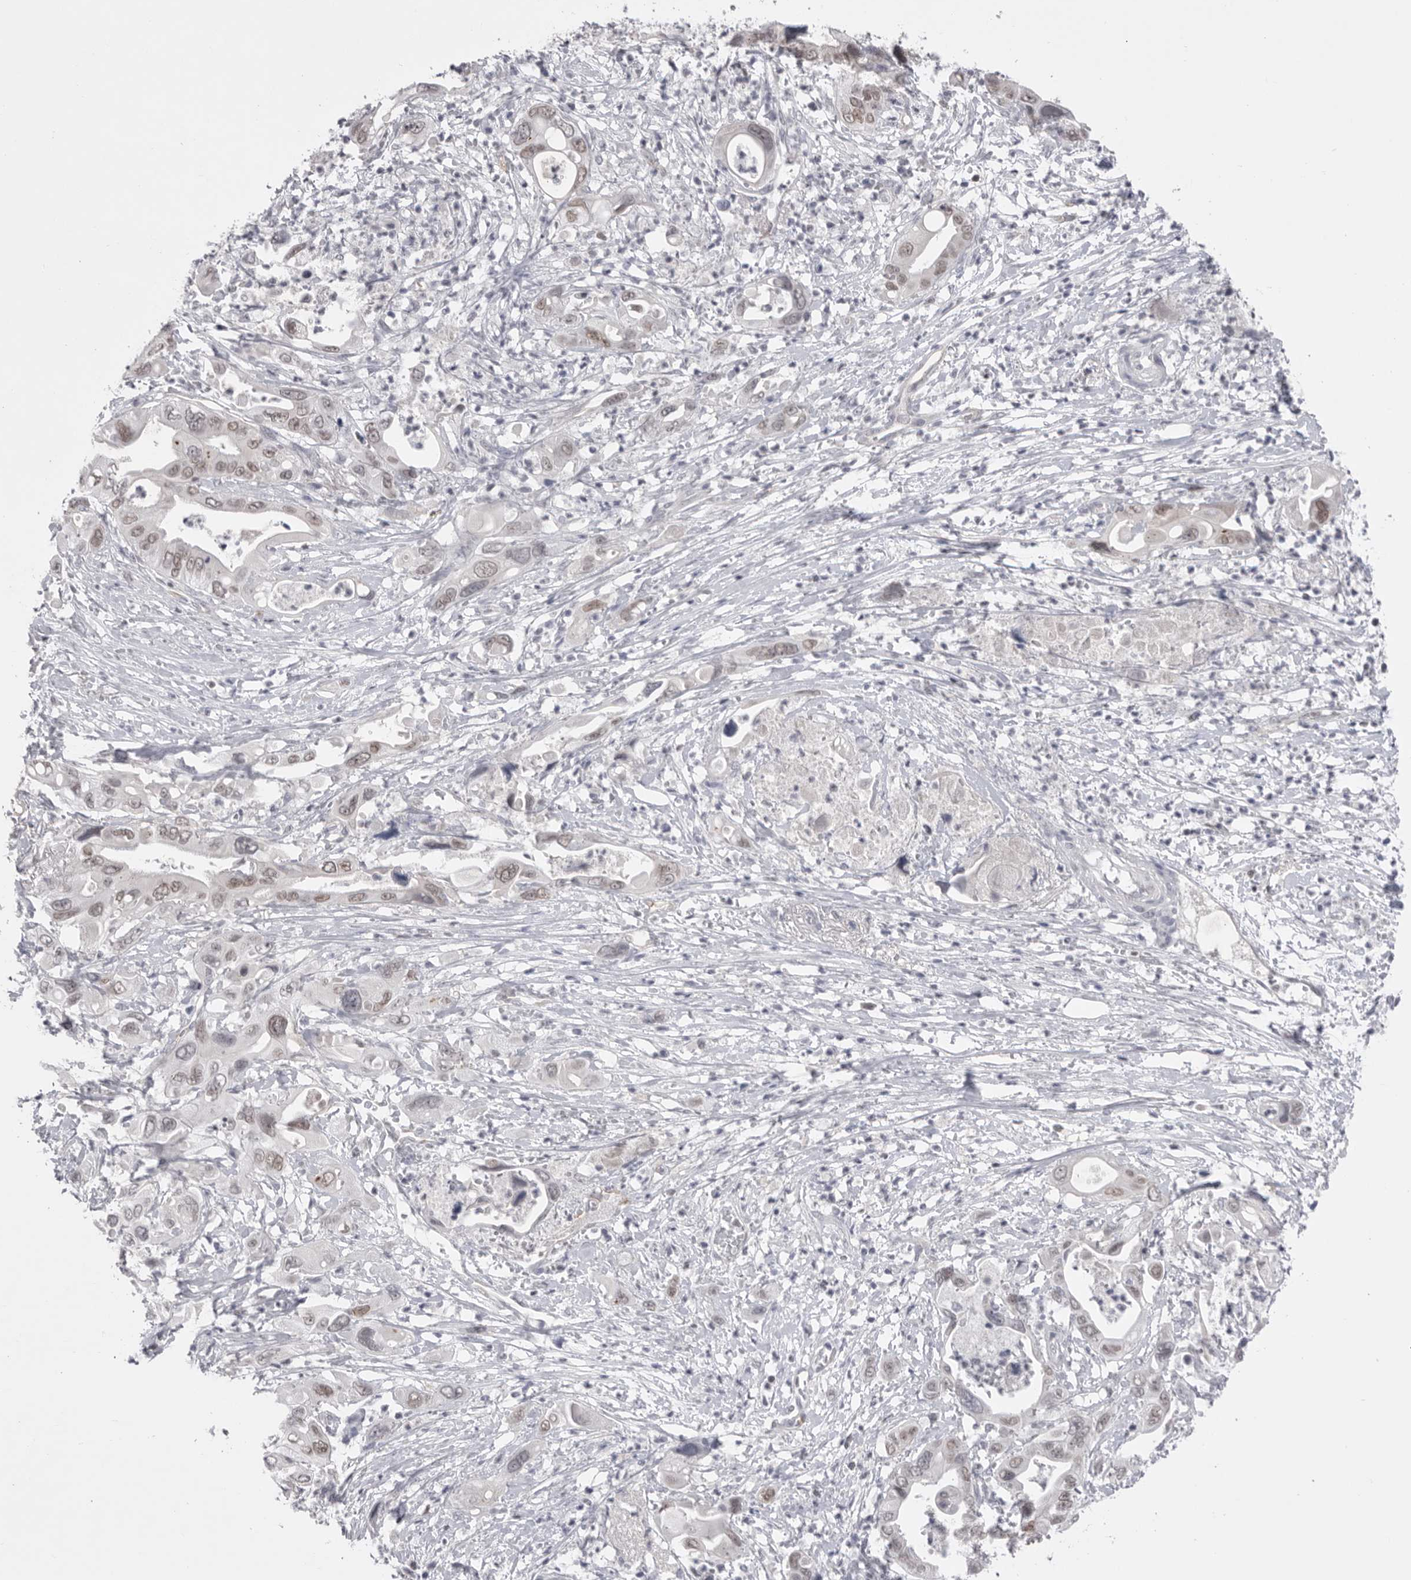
{"staining": {"intensity": "weak", "quantity": "25%-75%", "location": "nuclear"}, "tissue": "pancreatic cancer", "cell_type": "Tumor cells", "image_type": "cancer", "snomed": [{"axis": "morphology", "description": "Adenocarcinoma, NOS"}, {"axis": "topography", "description": "Pancreas"}], "caption": "There is low levels of weak nuclear expression in tumor cells of pancreatic cancer, as demonstrated by immunohistochemical staining (brown color).", "gene": "ZBTB7B", "patient": {"sex": "male", "age": 66}}